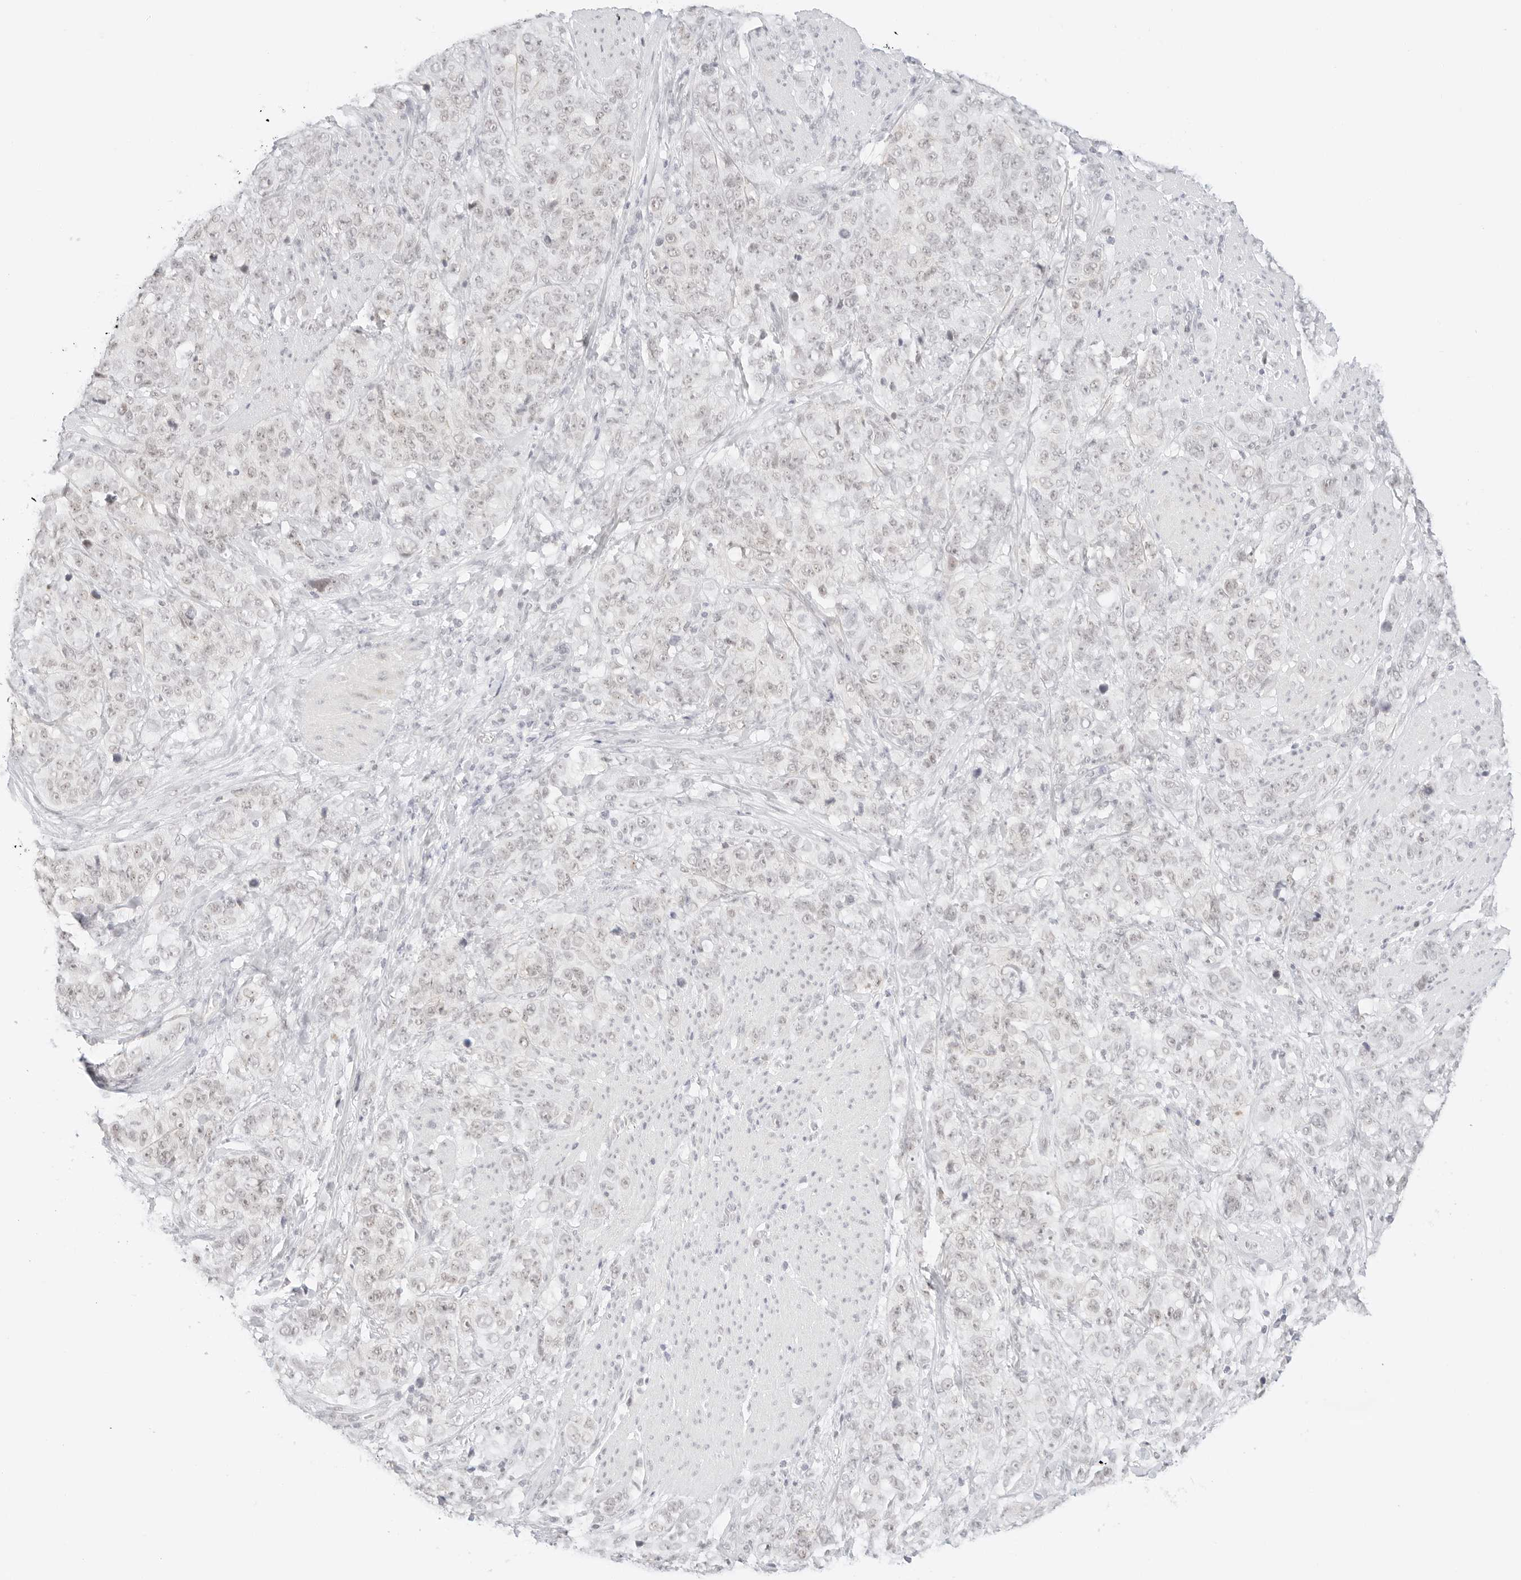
{"staining": {"intensity": "negative", "quantity": "none", "location": "none"}, "tissue": "stomach cancer", "cell_type": "Tumor cells", "image_type": "cancer", "snomed": [{"axis": "morphology", "description": "Adenocarcinoma, NOS"}, {"axis": "topography", "description": "Stomach"}], "caption": "There is no significant expression in tumor cells of stomach cancer.", "gene": "ITGA6", "patient": {"sex": "male", "age": 48}}